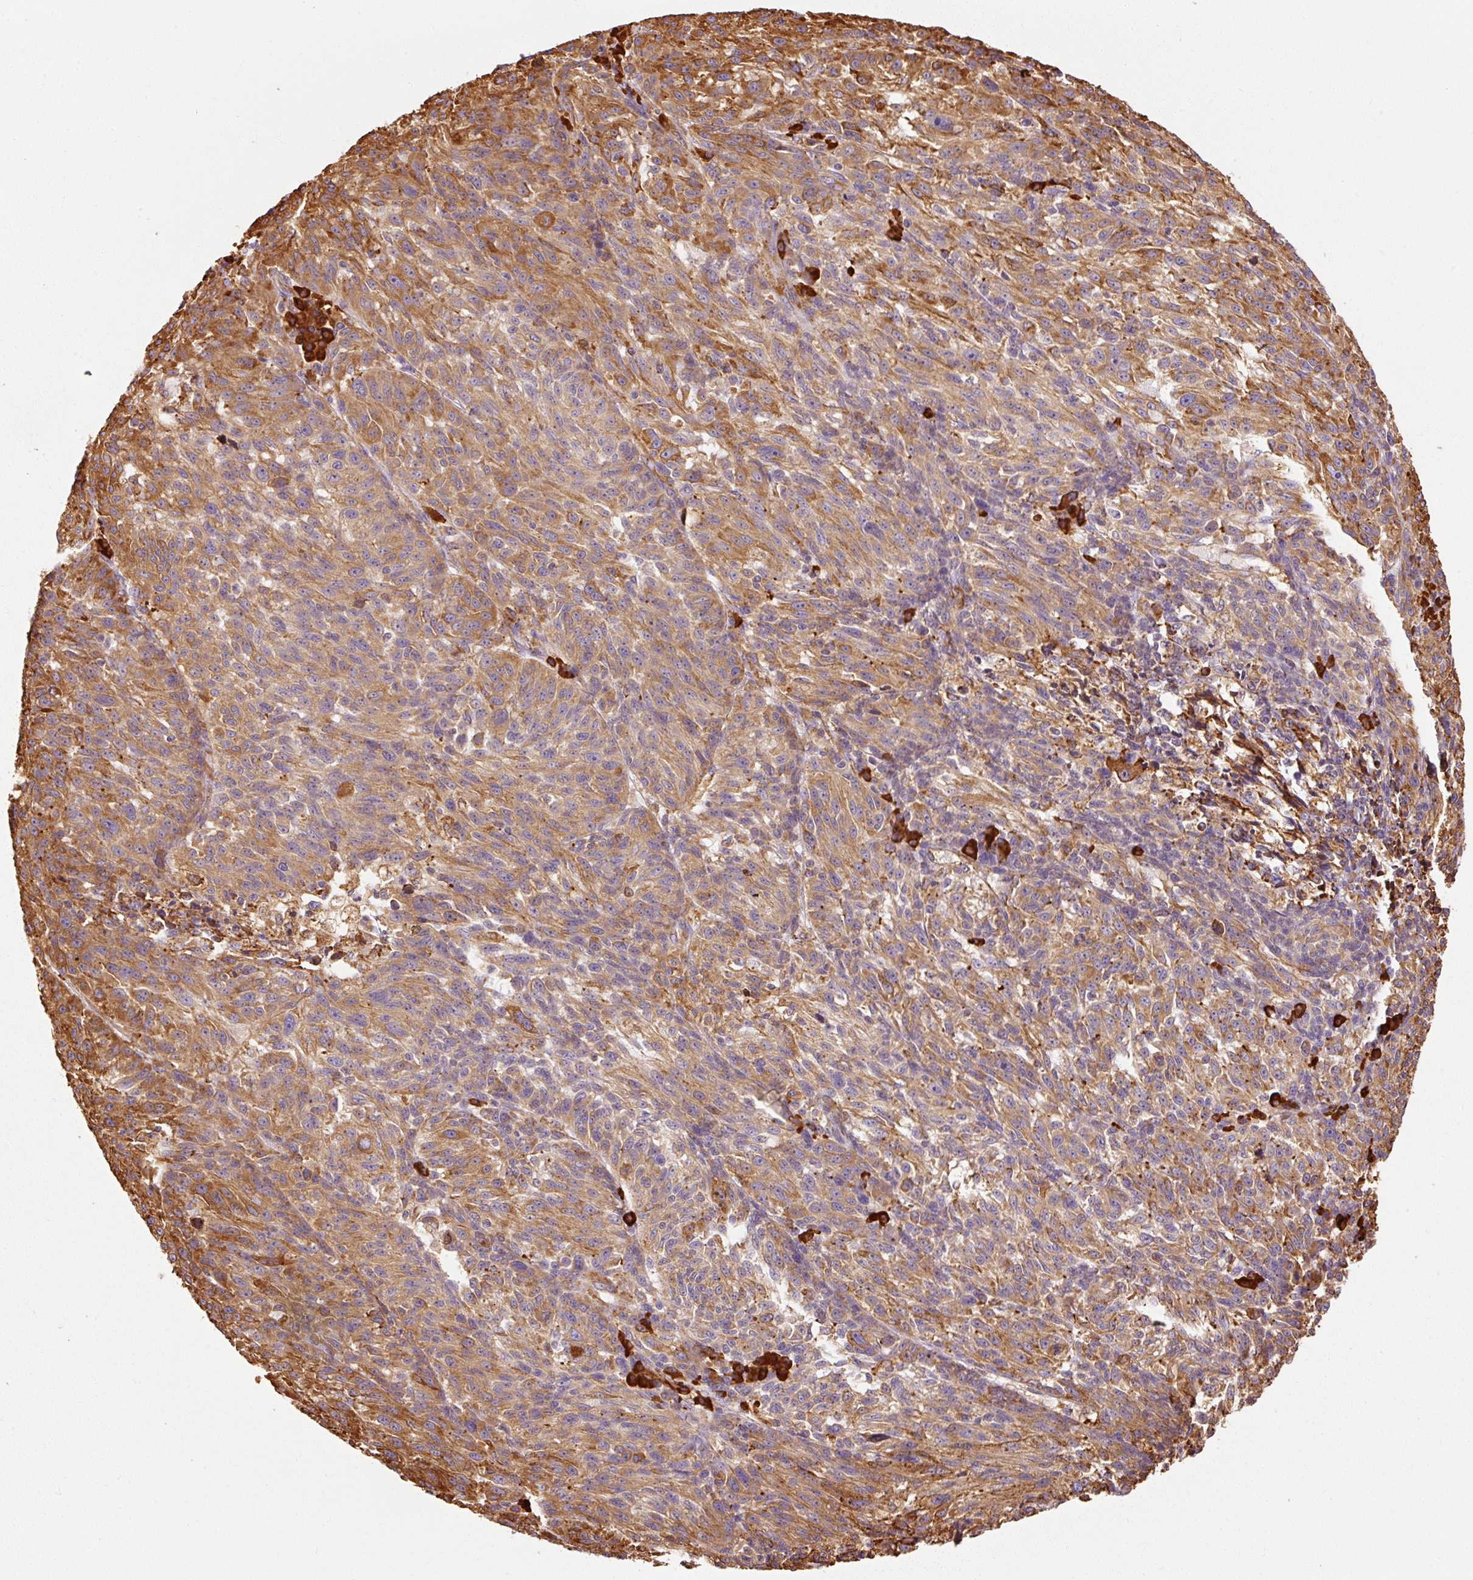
{"staining": {"intensity": "strong", "quantity": "25%-75%", "location": "cytoplasmic/membranous"}, "tissue": "melanoma", "cell_type": "Tumor cells", "image_type": "cancer", "snomed": [{"axis": "morphology", "description": "Malignant melanoma, NOS"}, {"axis": "topography", "description": "Skin"}], "caption": "Tumor cells show high levels of strong cytoplasmic/membranous staining in about 25%-75% of cells in melanoma. The protein of interest is shown in brown color, while the nuclei are stained blue.", "gene": "KLC1", "patient": {"sex": "male", "age": 53}}